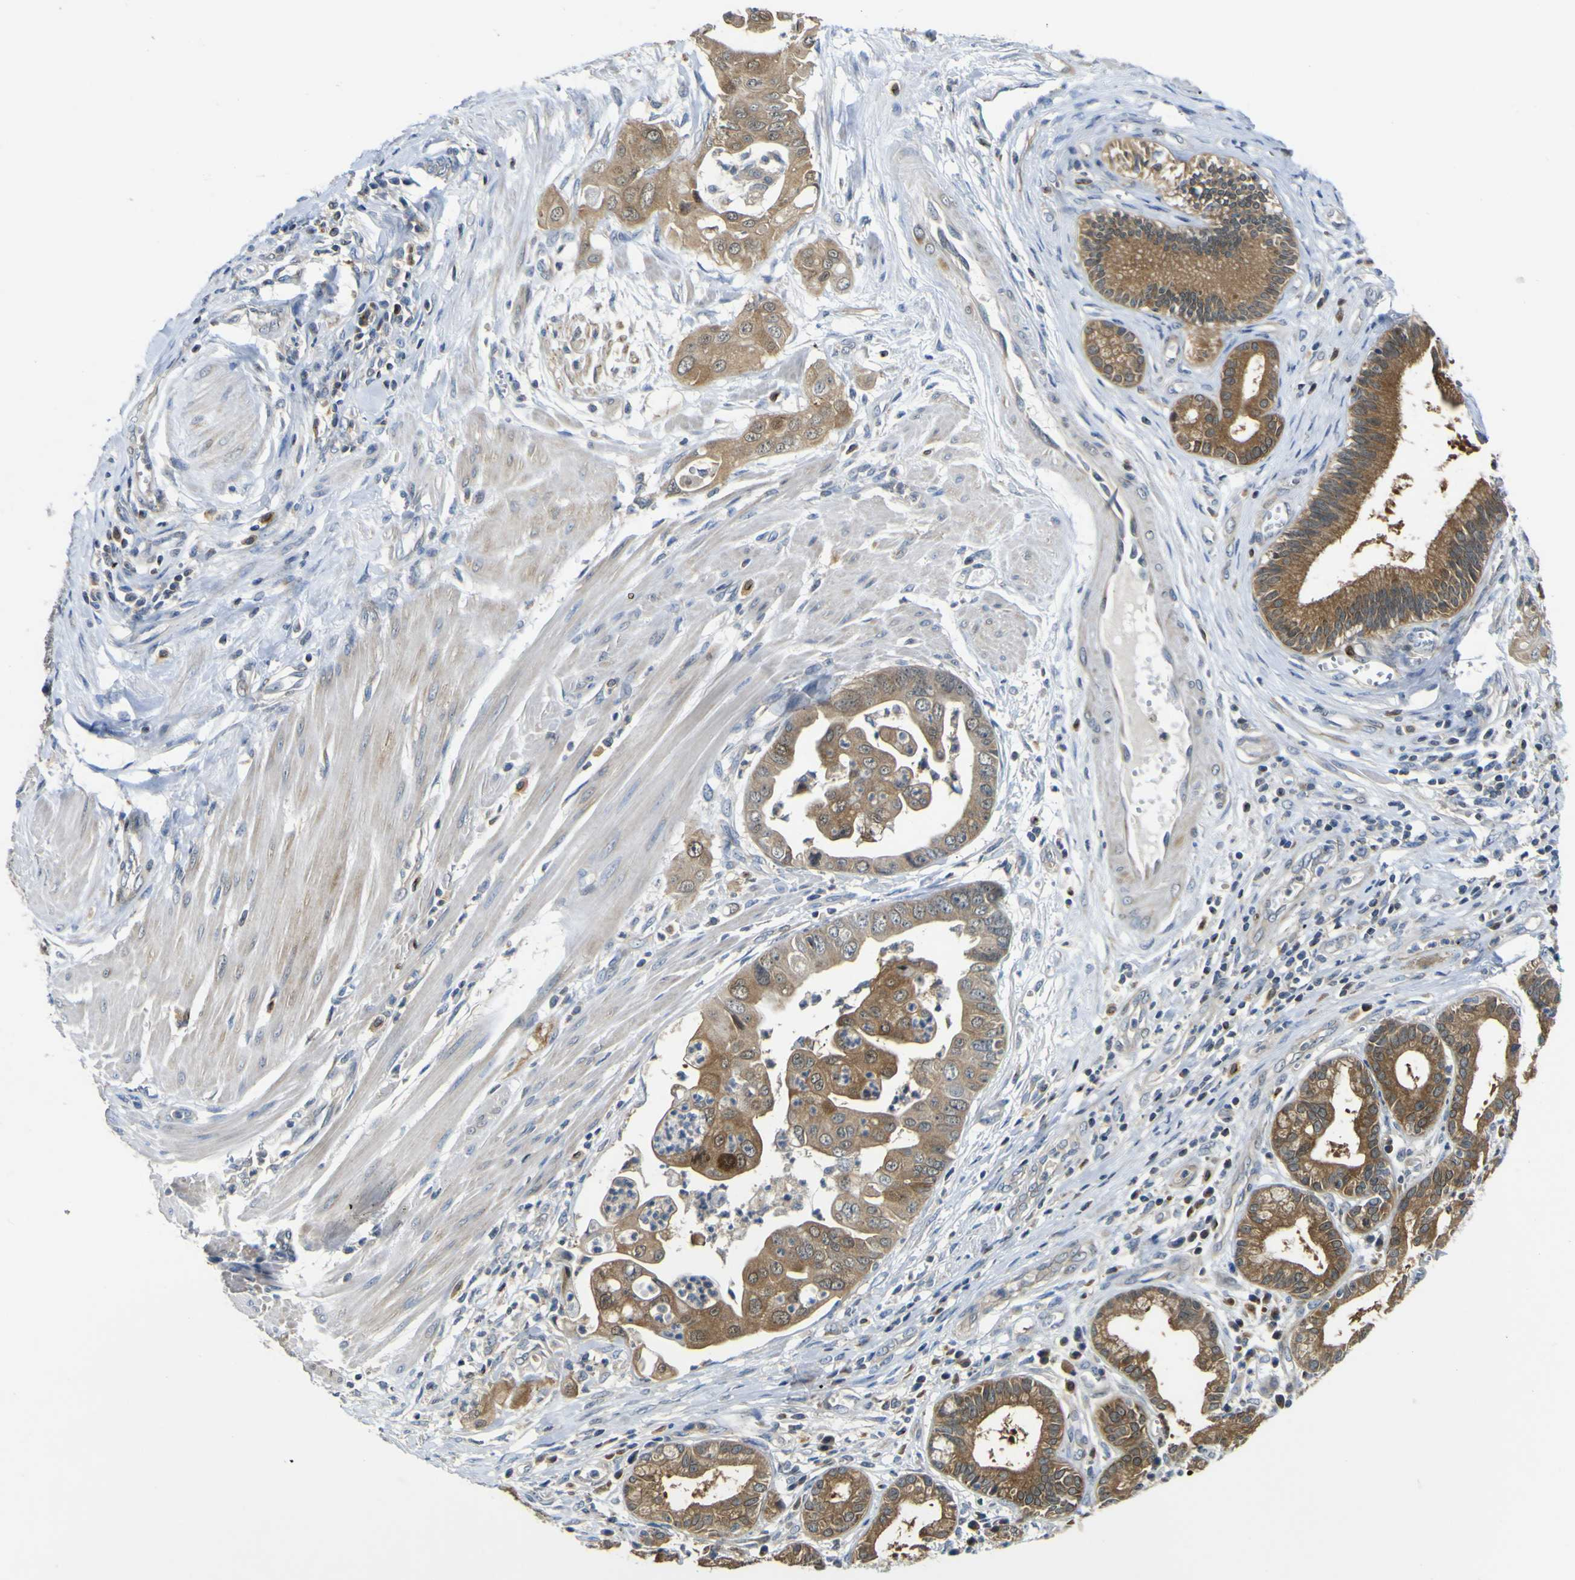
{"staining": {"intensity": "moderate", "quantity": ">75%", "location": "cytoplasmic/membranous"}, "tissue": "pancreatic cancer", "cell_type": "Tumor cells", "image_type": "cancer", "snomed": [{"axis": "morphology", "description": "Adenocarcinoma, NOS"}, {"axis": "topography", "description": "Pancreas"}], "caption": "Protein staining shows moderate cytoplasmic/membranous expression in about >75% of tumor cells in pancreatic cancer (adenocarcinoma).", "gene": "EML2", "patient": {"sex": "female", "age": 75}}